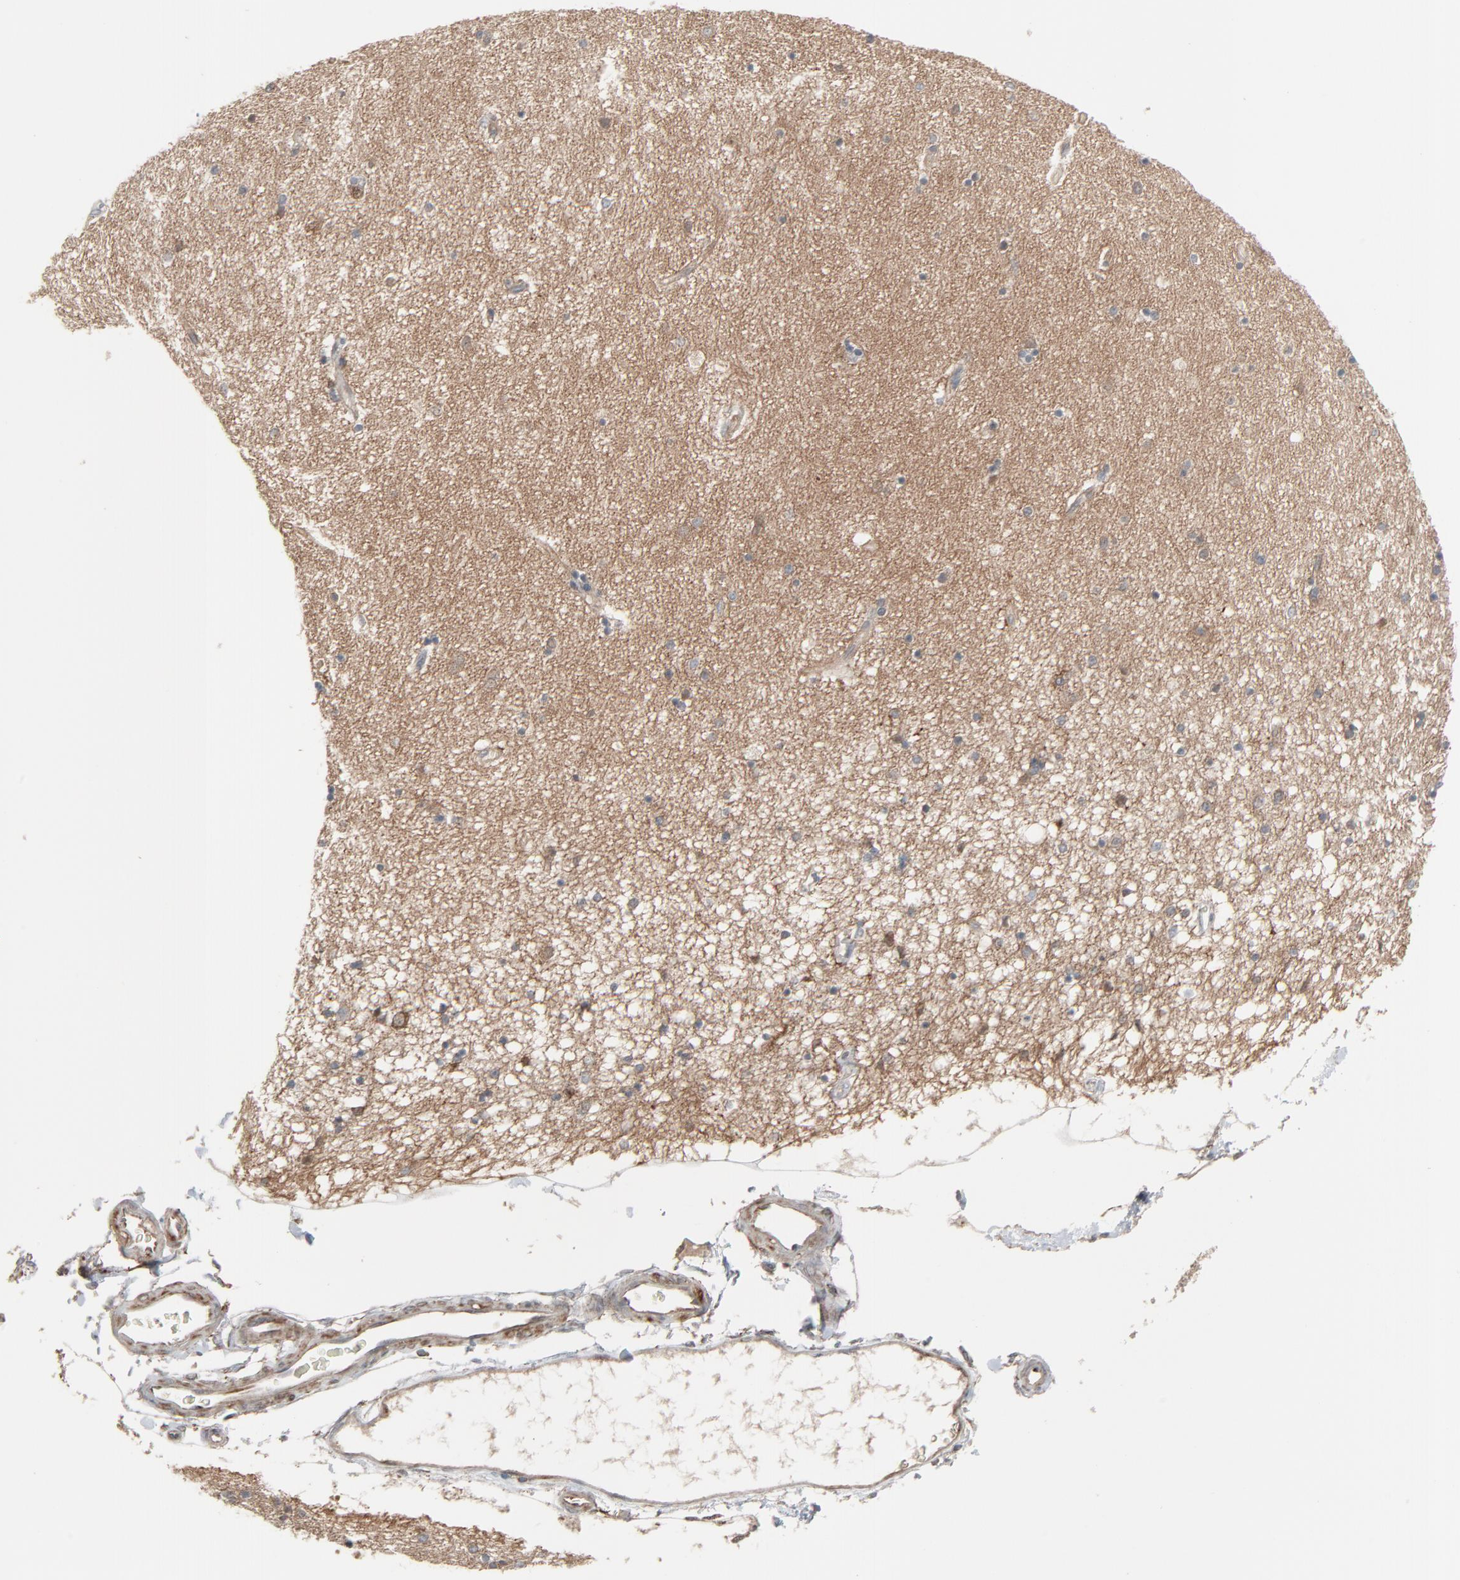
{"staining": {"intensity": "negative", "quantity": "none", "location": "none"}, "tissue": "hippocampus", "cell_type": "Glial cells", "image_type": "normal", "snomed": [{"axis": "morphology", "description": "Normal tissue, NOS"}, {"axis": "topography", "description": "Hippocampus"}], "caption": "IHC image of normal hippocampus: hippocampus stained with DAB exhibits no significant protein staining in glial cells. (IHC, brightfield microscopy, high magnification).", "gene": "OPTN", "patient": {"sex": "female", "age": 54}}